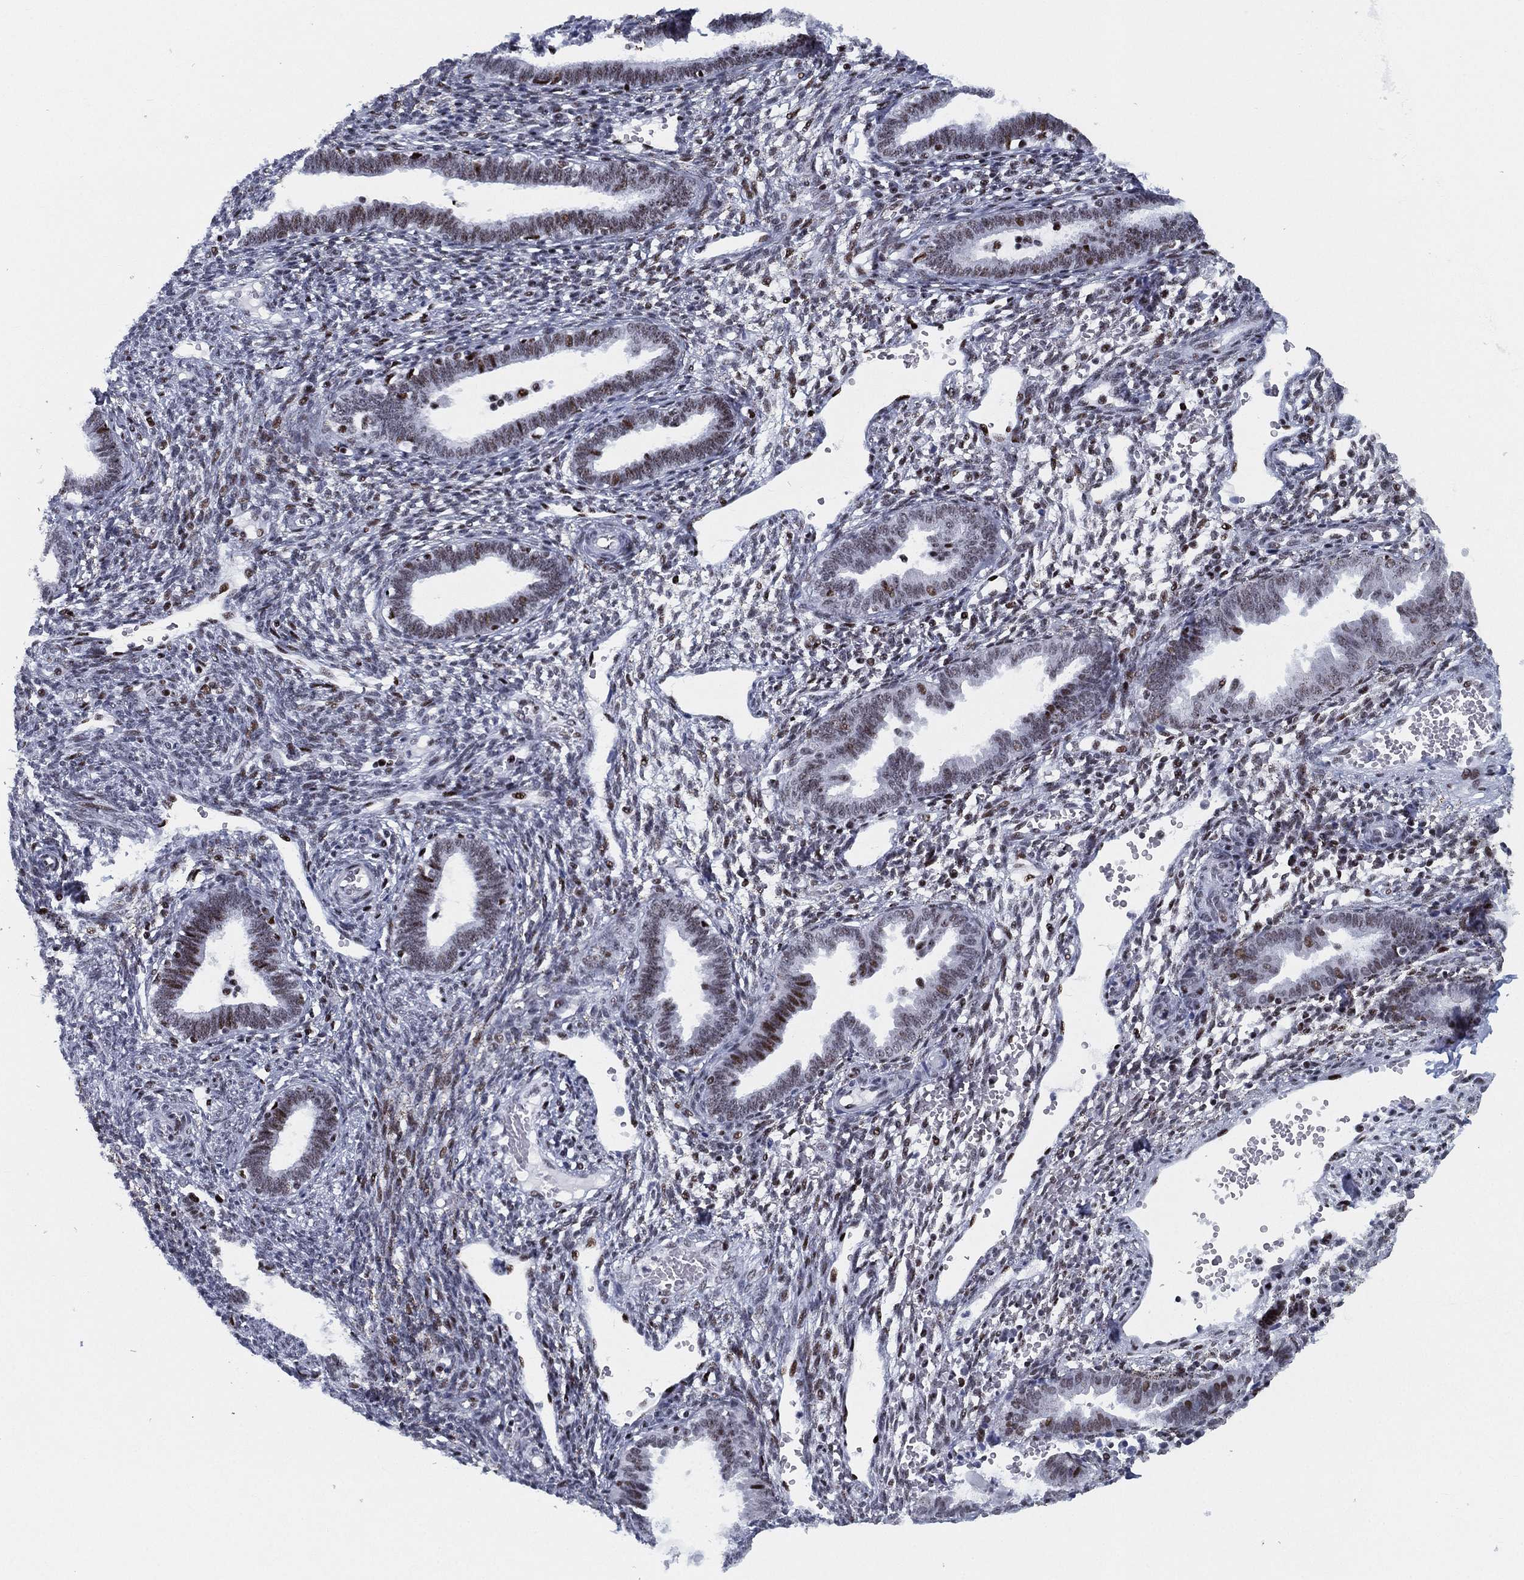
{"staining": {"intensity": "moderate", "quantity": "<25%", "location": "nuclear"}, "tissue": "endometrium", "cell_type": "Cells in endometrial stroma", "image_type": "normal", "snomed": [{"axis": "morphology", "description": "Normal tissue, NOS"}, {"axis": "topography", "description": "Endometrium"}], "caption": "Cells in endometrial stroma exhibit moderate nuclear staining in about <25% of cells in unremarkable endometrium.", "gene": "CYB561D2", "patient": {"sex": "female", "age": 42}}